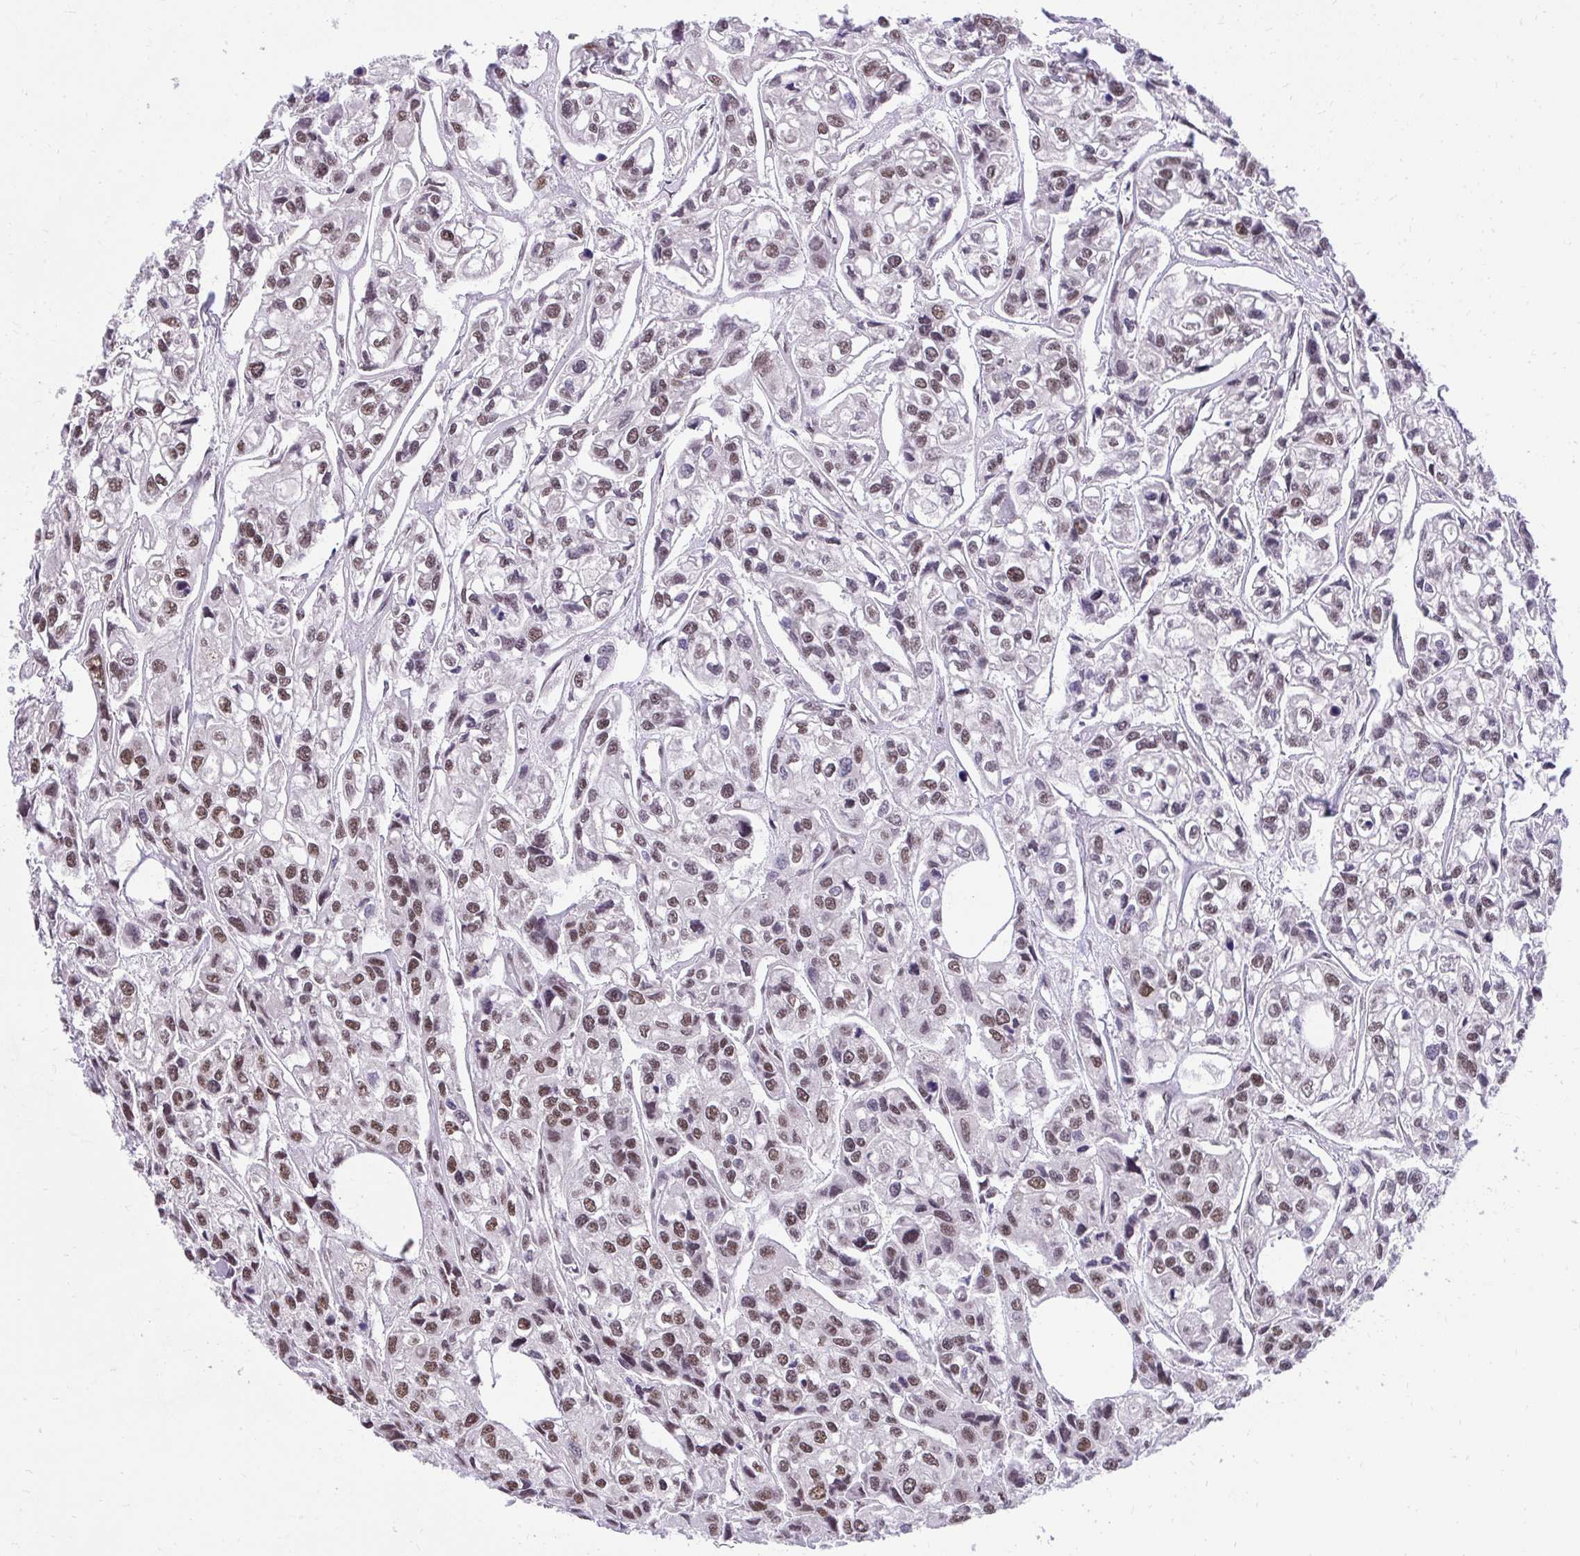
{"staining": {"intensity": "moderate", "quantity": ">75%", "location": "nuclear"}, "tissue": "urothelial cancer", "cell_type": "Tumor cells", "image_type": "cancer", "snomed": [{"axis": "morphology", "description": "Urothelial carcinoma, High grade"}, {"axis": "topography", "description": "Urinary bladder"}], "caption": "Moderate nuclear protein positivity is appreciated in about >75% of tumor cells in urothelial cancer.", "gene": "SYNE4", "patient": {"sex": "male", "age": 67}}